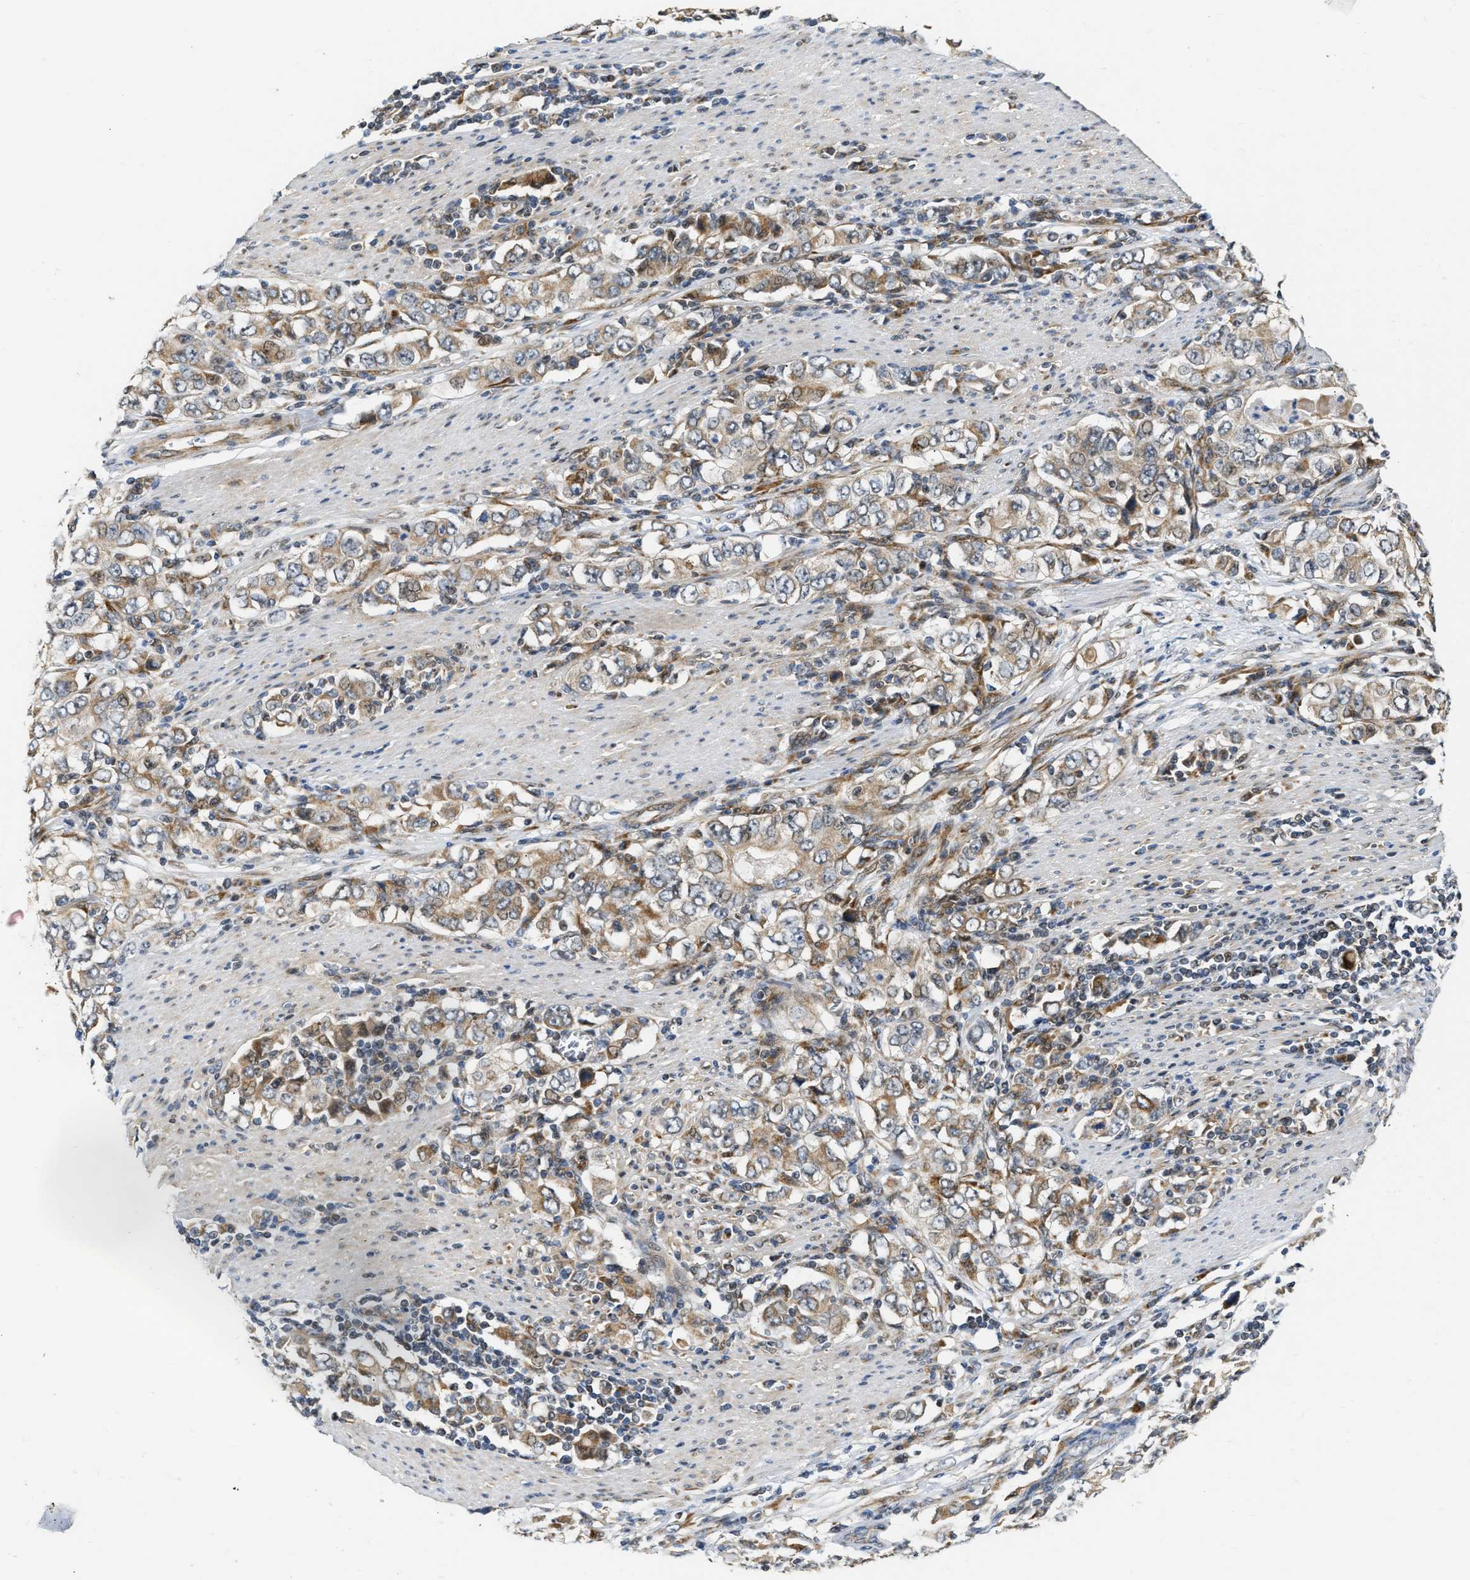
{"staining": {"intensity": "weak", "quantity": ">75%", "location": "cytoplasmic/membranous"}, "tissue": "stomach cancer", "cell_type": "Tumor cells", "image_type": "cancer", "snomed": [{"axis": "morphology", "description": "Adenocarcinoma, NOS"}, {"axis": "topography", "description": "Stomach, lower"}], "caption": "Immunohistochemistry (IHC) micrograph of neoplastic tissue: stomach cancer (adenocarcinoma) stained using IHC demonstrates low levels of weak protein expression localized specifically in the cytoplasmic/membranous of tumor cells, appearing as a cytoplasmic/membranous brown color.", "gene": "DEPTOR", "patient": {"sex": "female", "age": 72}}